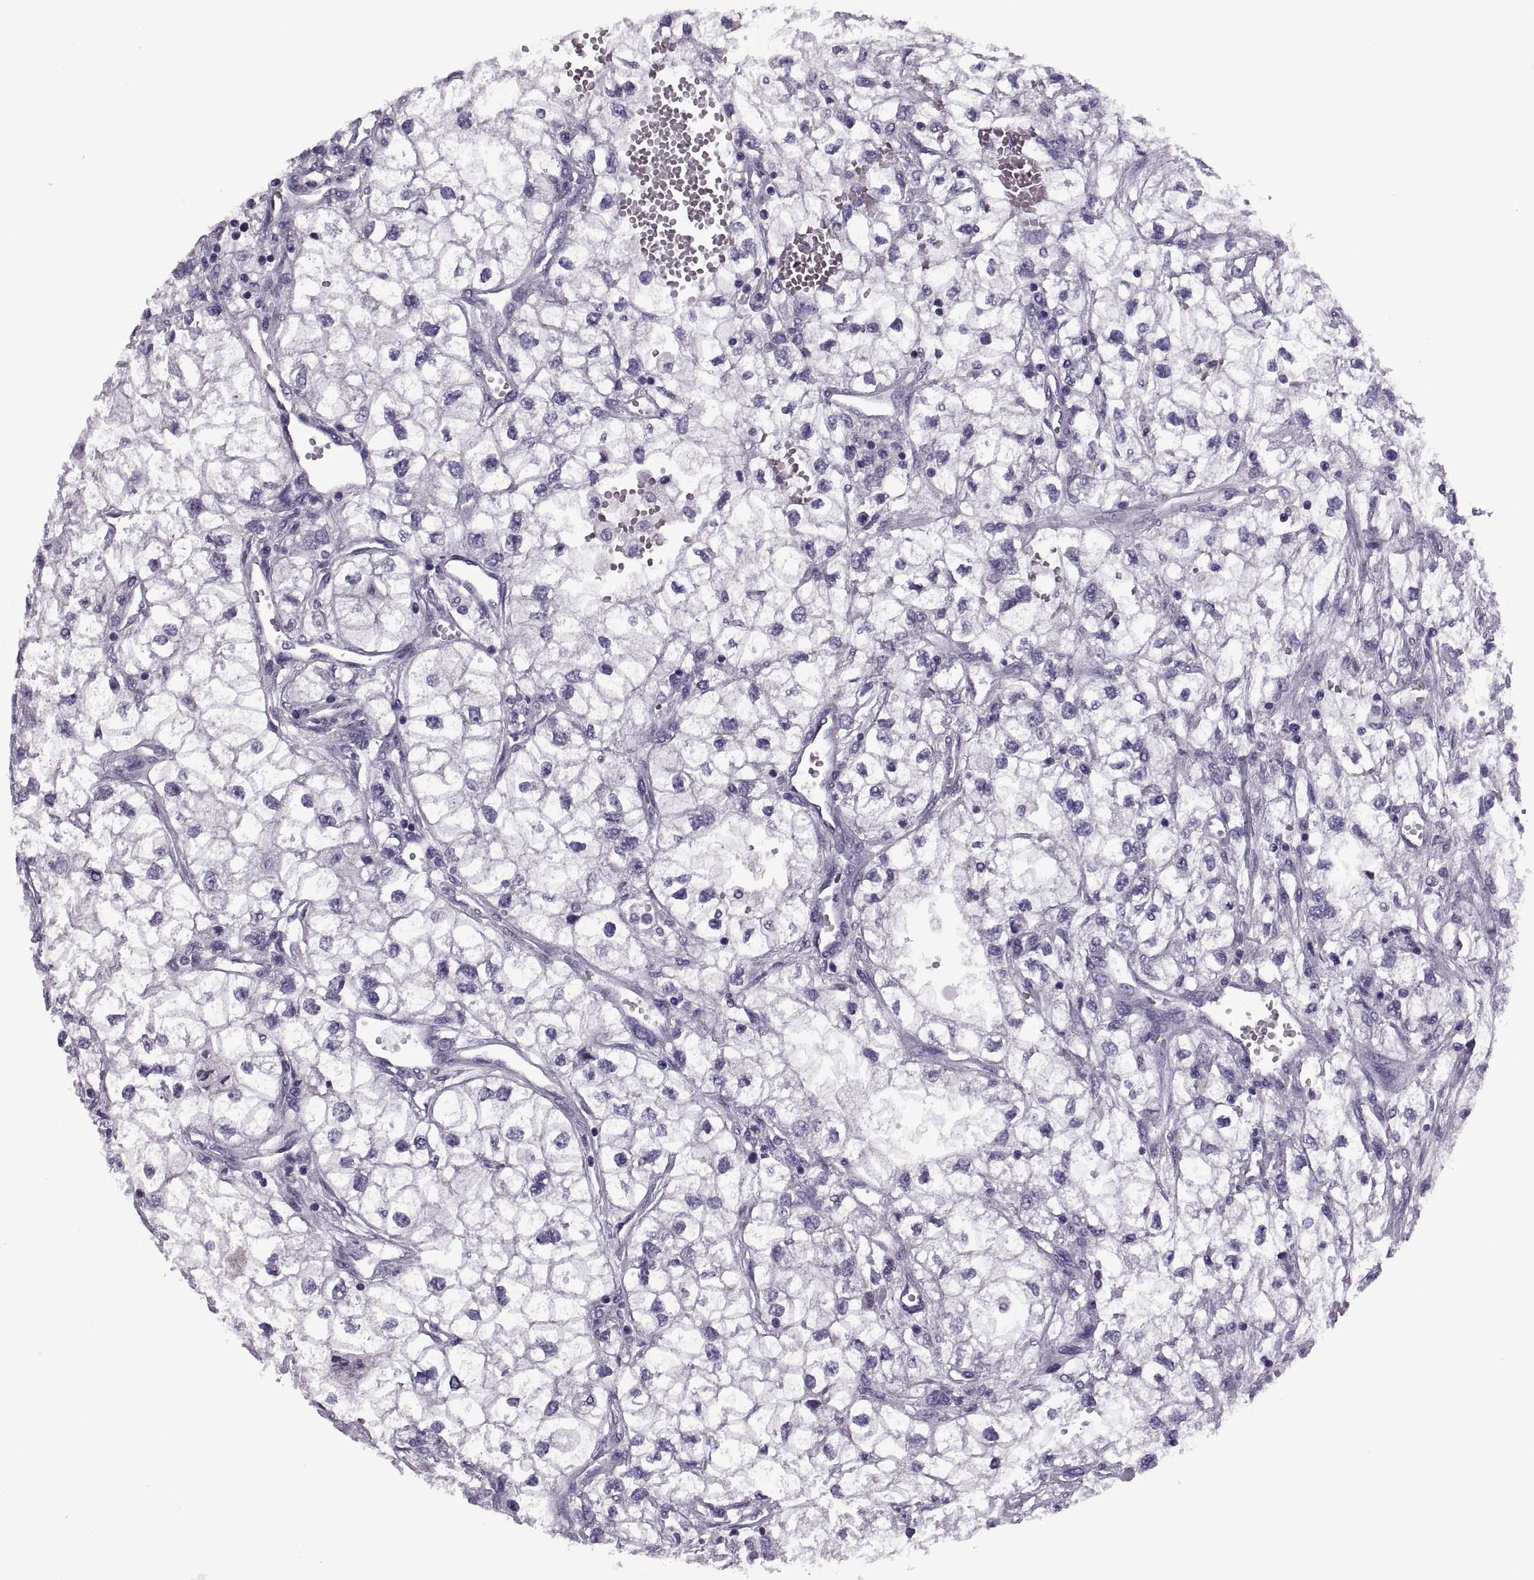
{"staining": {"intensity": "negative", "quantity": "none", "location": "none"}, "tissue": "renal cancer", "cell_type": "Tumor cells", "image_type": "cancer", "snomed": [{"axis": "morphology", "description": "Adenocarcinoma, NOS"}, {"axis": "topography", "description": "Kidney"}], "caption": "Renal adenocarcinoma was stained to show a protein in brown. There is no significant positivity in tumor cells.", "gene": "SYNGR4", "patient": {"sex": "male", "age": 59}}